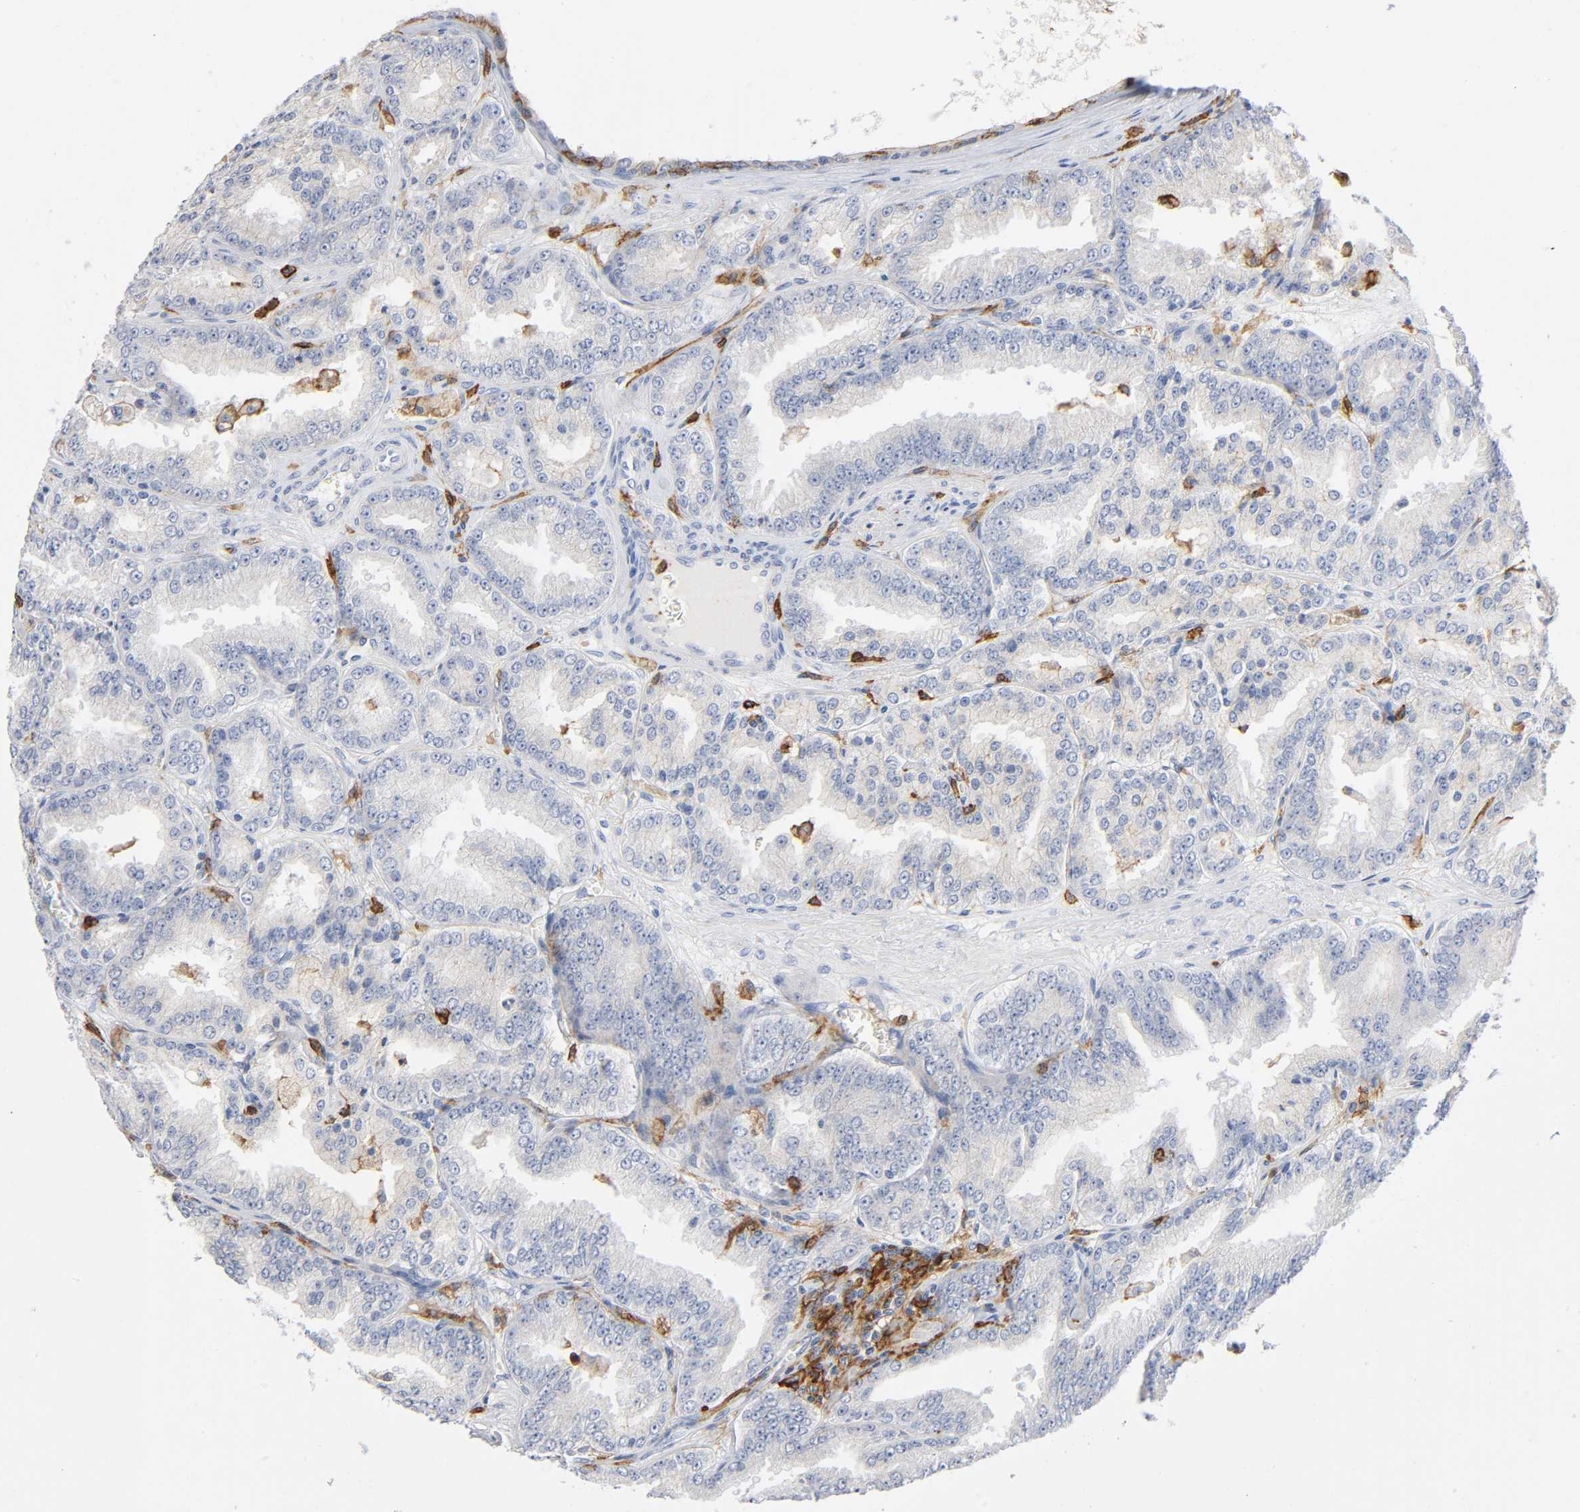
{"staining": {"intensity": "negative", "quantity": "none", "location": "none"}, "tissue": "prostate cancer", "cell_type": "Tumor cells", "image_type": "cancer", "snomed": [{"axis": "morphology", "description": "Adenocarcinoma, High grade"}, {"axis": "topography", "description": "Prostate"}], "caption": "IHC image of prostate adenocarcinoma (high-grade) stained for a protein (brown), which exhibits no expression in tumor cells.", "gene": "LYN", "patient": {"sex": "male", "age": 61}}